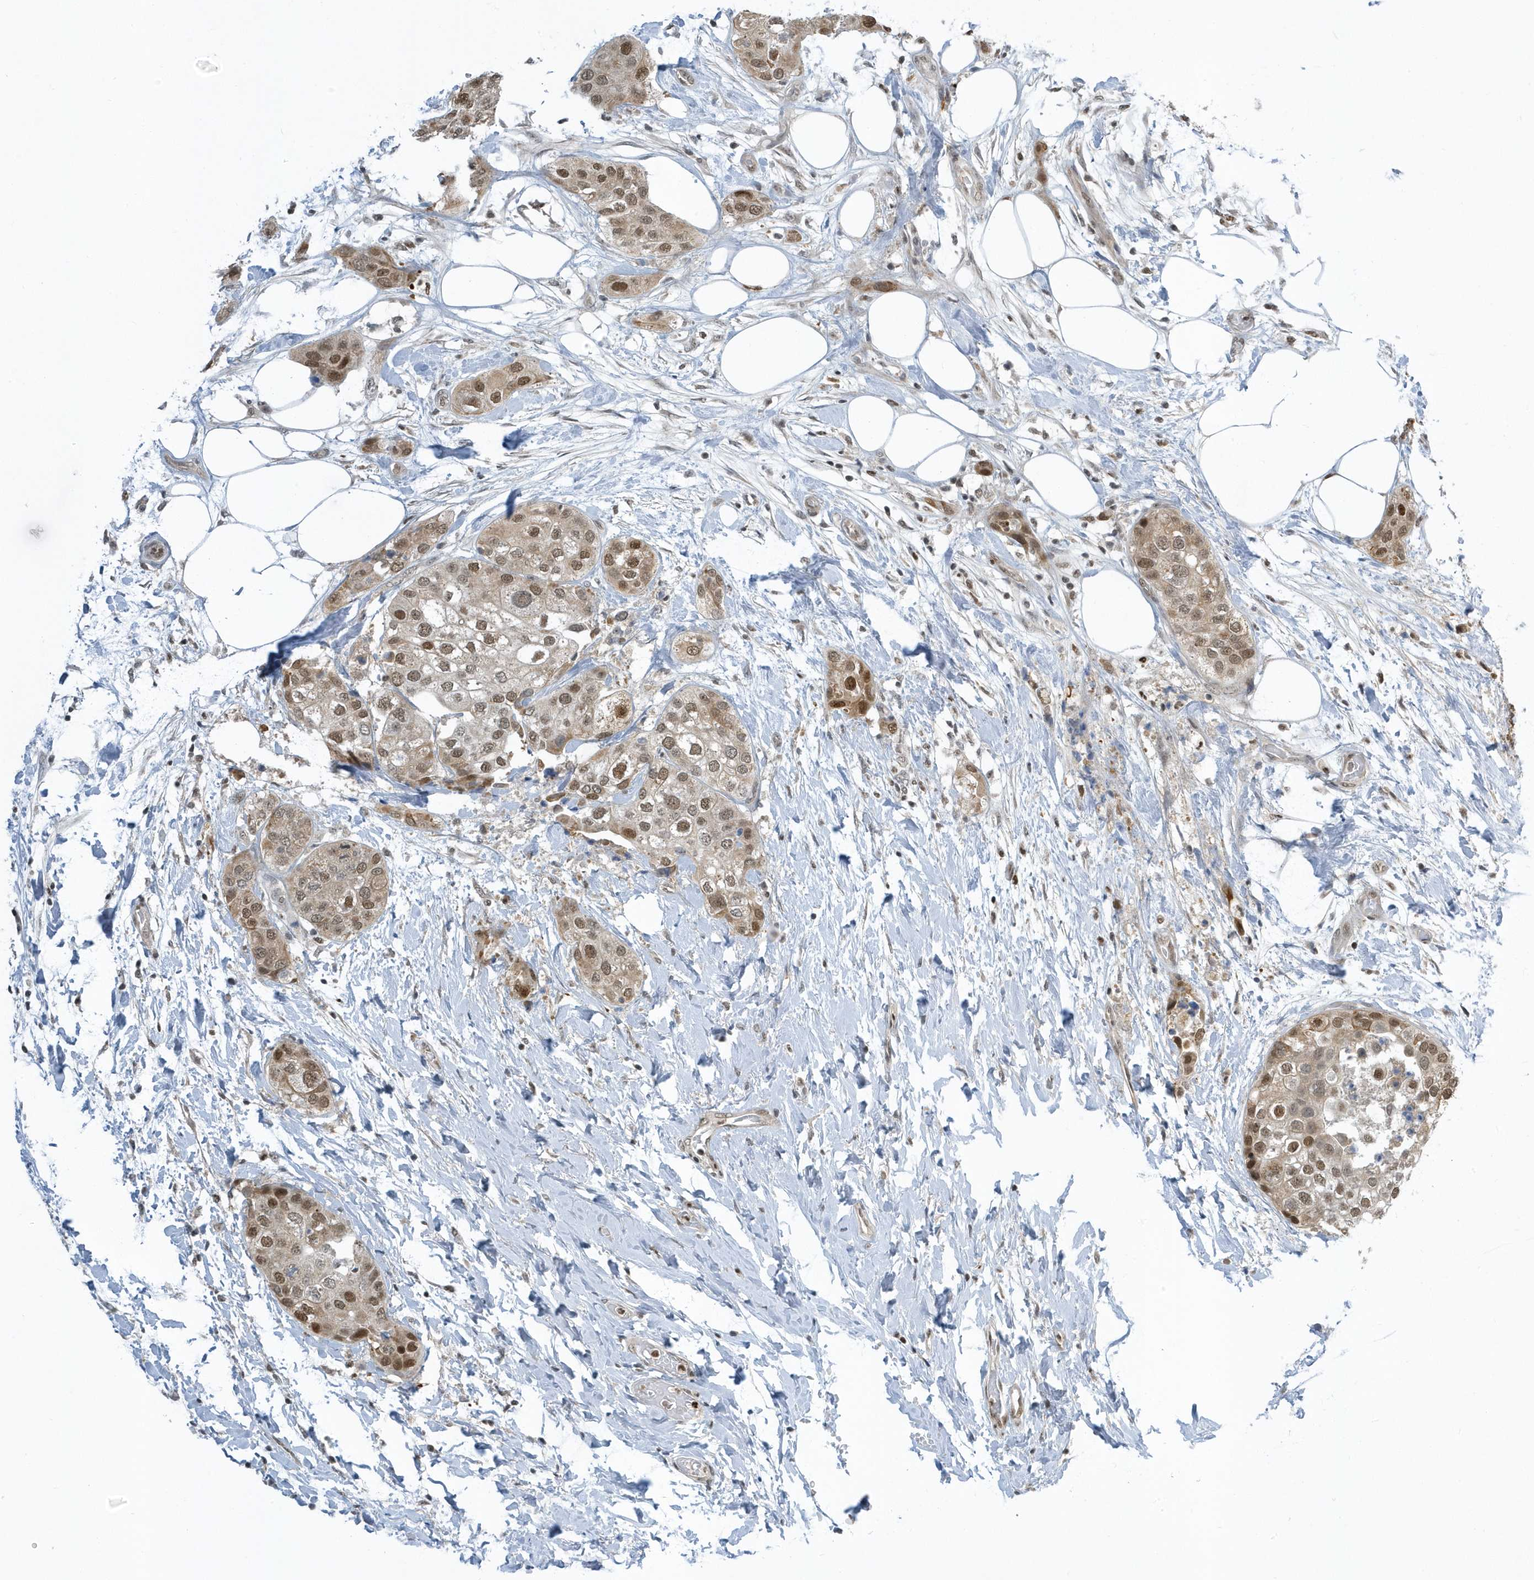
{"staining": {"intensity": "moderate", "quantity": "<25%", "location": "nuclear"}, "tissue": "urothelial cancer", "cell_type": "Tumor cells", "image_type": "cancer", "snomed": [{"axis": "morphology", "description": "Urothelial carcinoma, High grade"}, {"axis": "topography", "description": "Urinary bladder"}], "caption": "An image showing moderate nuclear expression in about <25% of tumor cells in urothelial cancer, as visualized by brown immunohistochemical staining.", "gene": "ZNF740", "patient": {"sex": "male", "age": 64}}